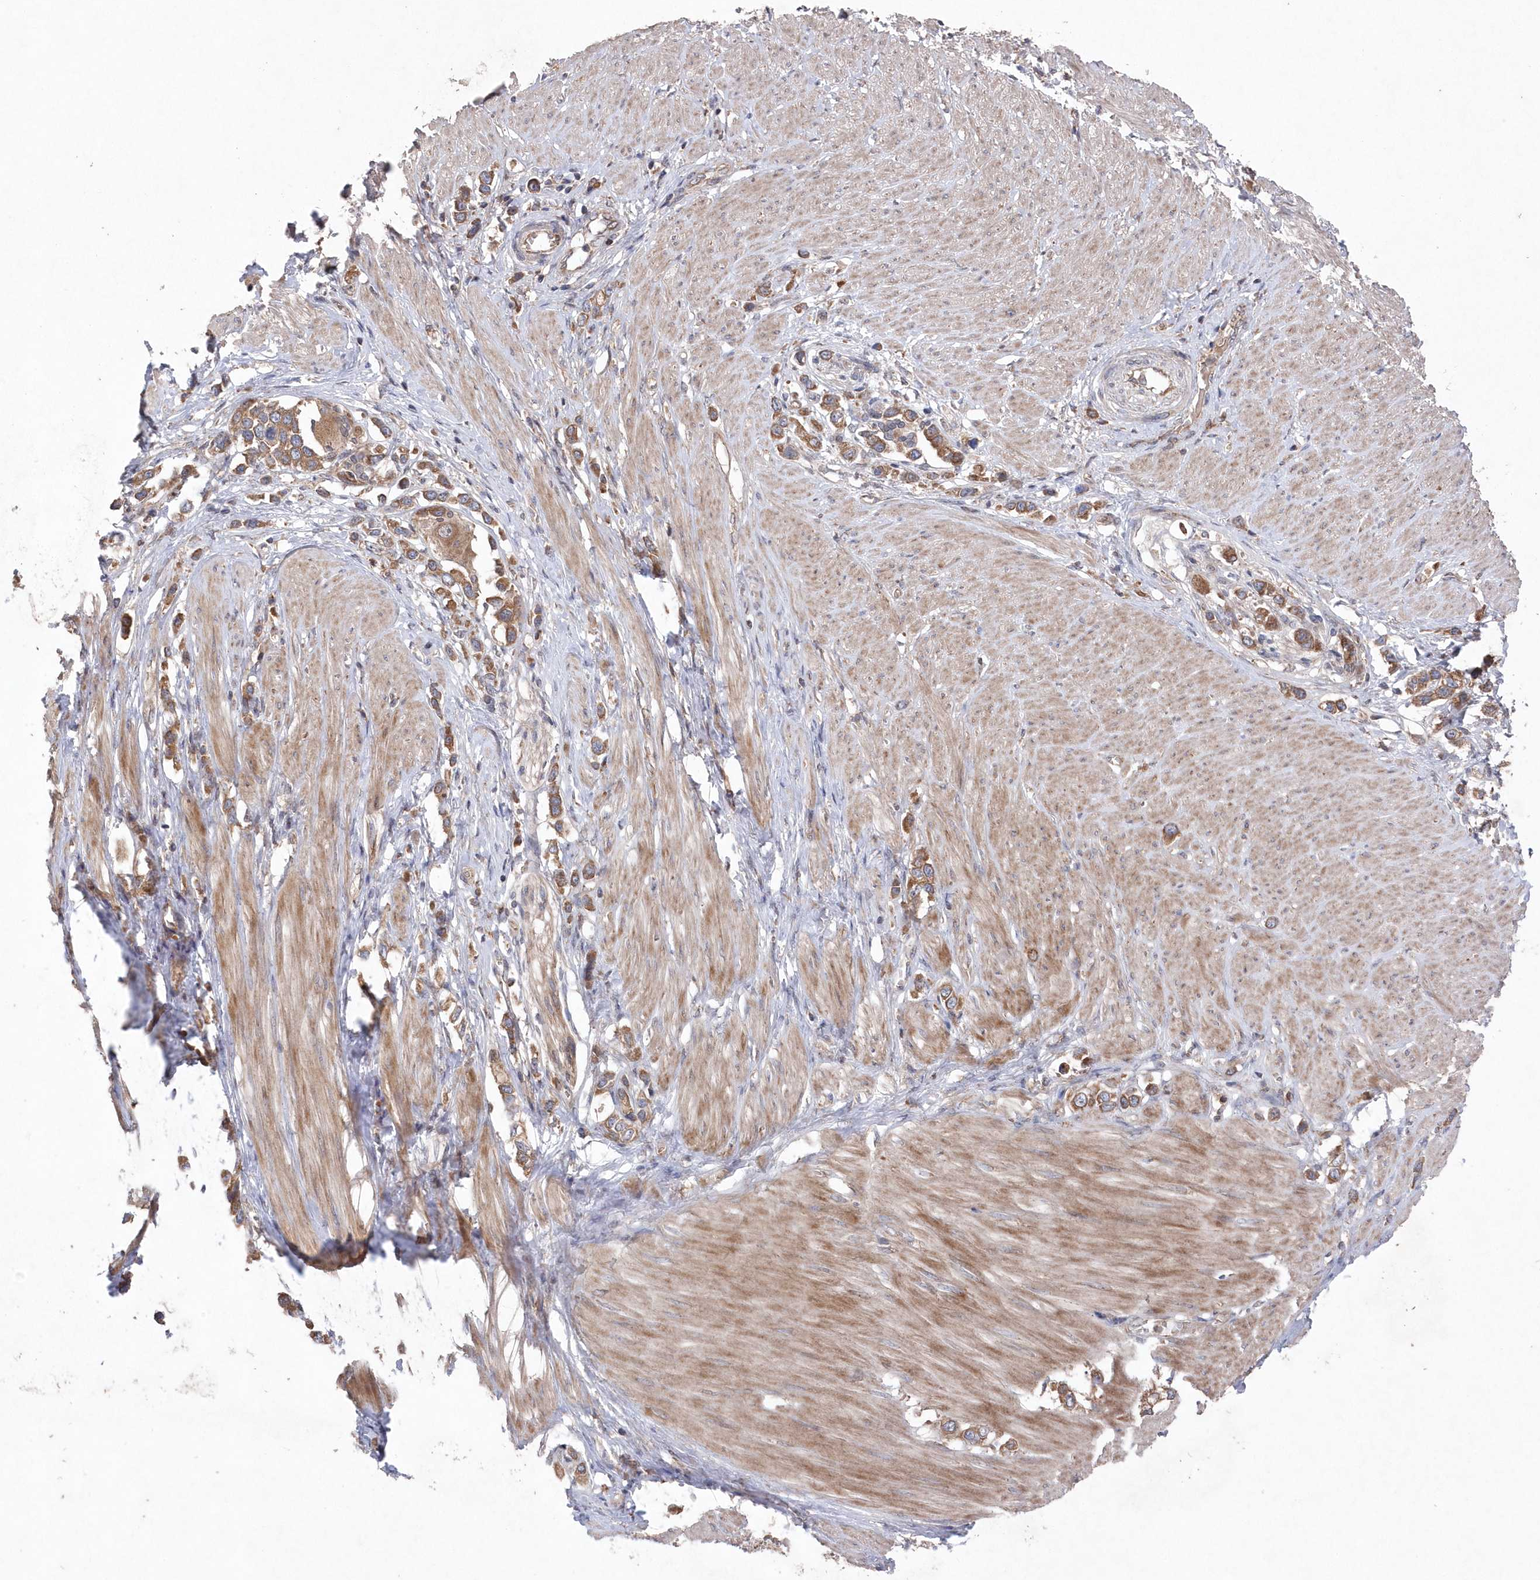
{"staining": {"intensity": "moderate", "quantity": ">75%", "location": "cytoplasmic/membranous"}, "tissue": "stomach cancer", "cell_type": "Tumor cells", "image_type": "cancer", "snomed": [{"axis": "morphology", "description": "Adenocarcinoma, NOS"}, {"axis": "topography", "description": "Stomach"}], "caption": "A micrograph showing moderate cytoplasmic/membranous staining in about >75% of tumor cells in adenocarcinoma (stomach), as visualized by brown immunohistochemical staining.", "gene": "ASNSD1", "patient": {"sex": "female", "age": 65}}